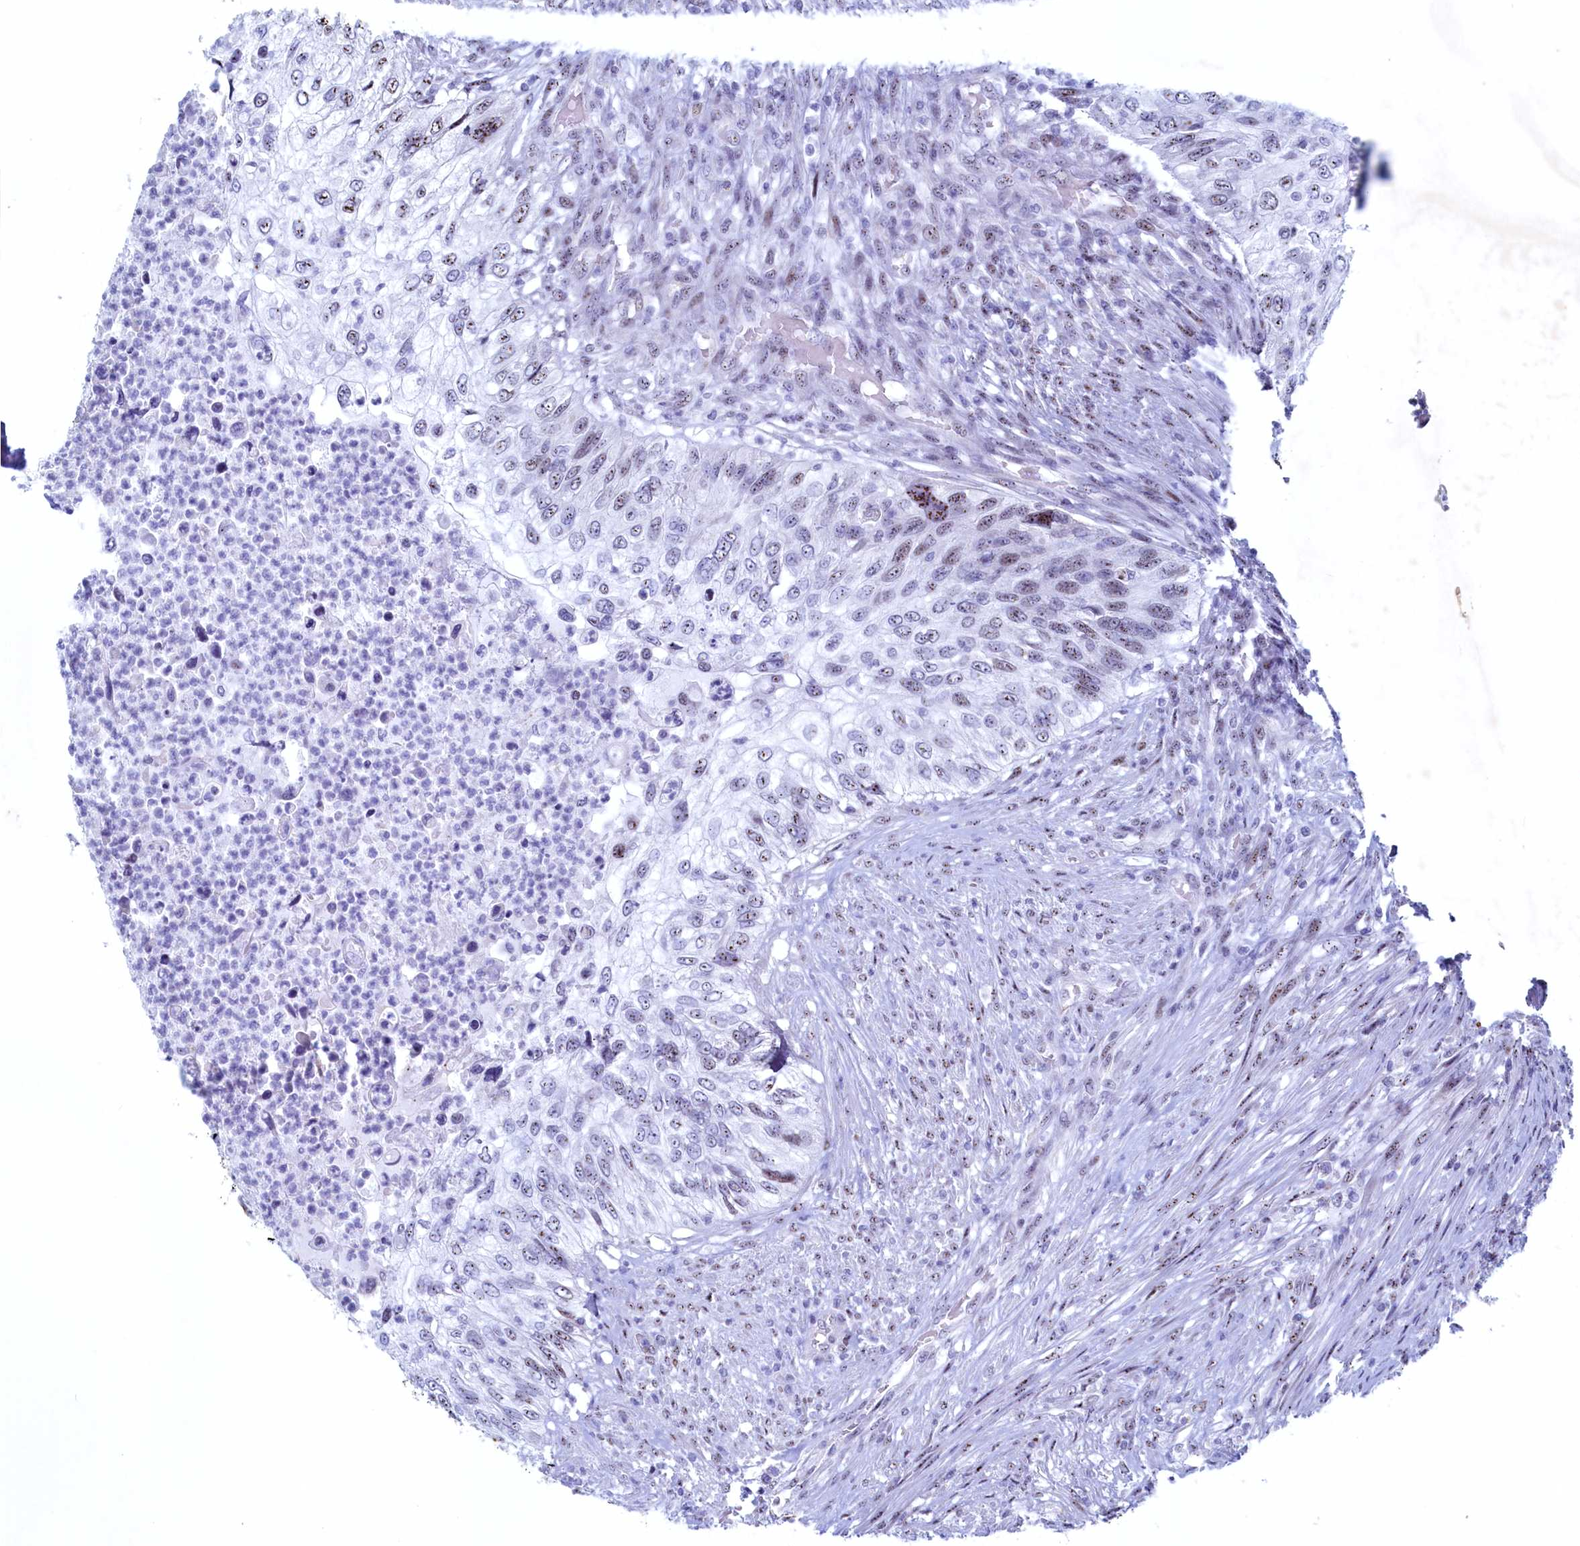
{"staining": {"intensity": "moderate", "quantity": "<25%", "location": "nuclear"}, "tissue": "urothelial cancer", "cell_type": "Tumor cells", "image_type": "cancer", "snomed": [{"axis": "morphology", "description": "Urothelial carcinoma, High grade"}, {"axis": "topography", "description": "Urinary bladder"}], "caption": "Human high-grade urothelial carcinoma stained for a protein (brown) displays moderate nuclear positive positivity in about <25% of tumor cells.", "gene": "WDR76", "patient": {"sex": "female", "age": 60}}